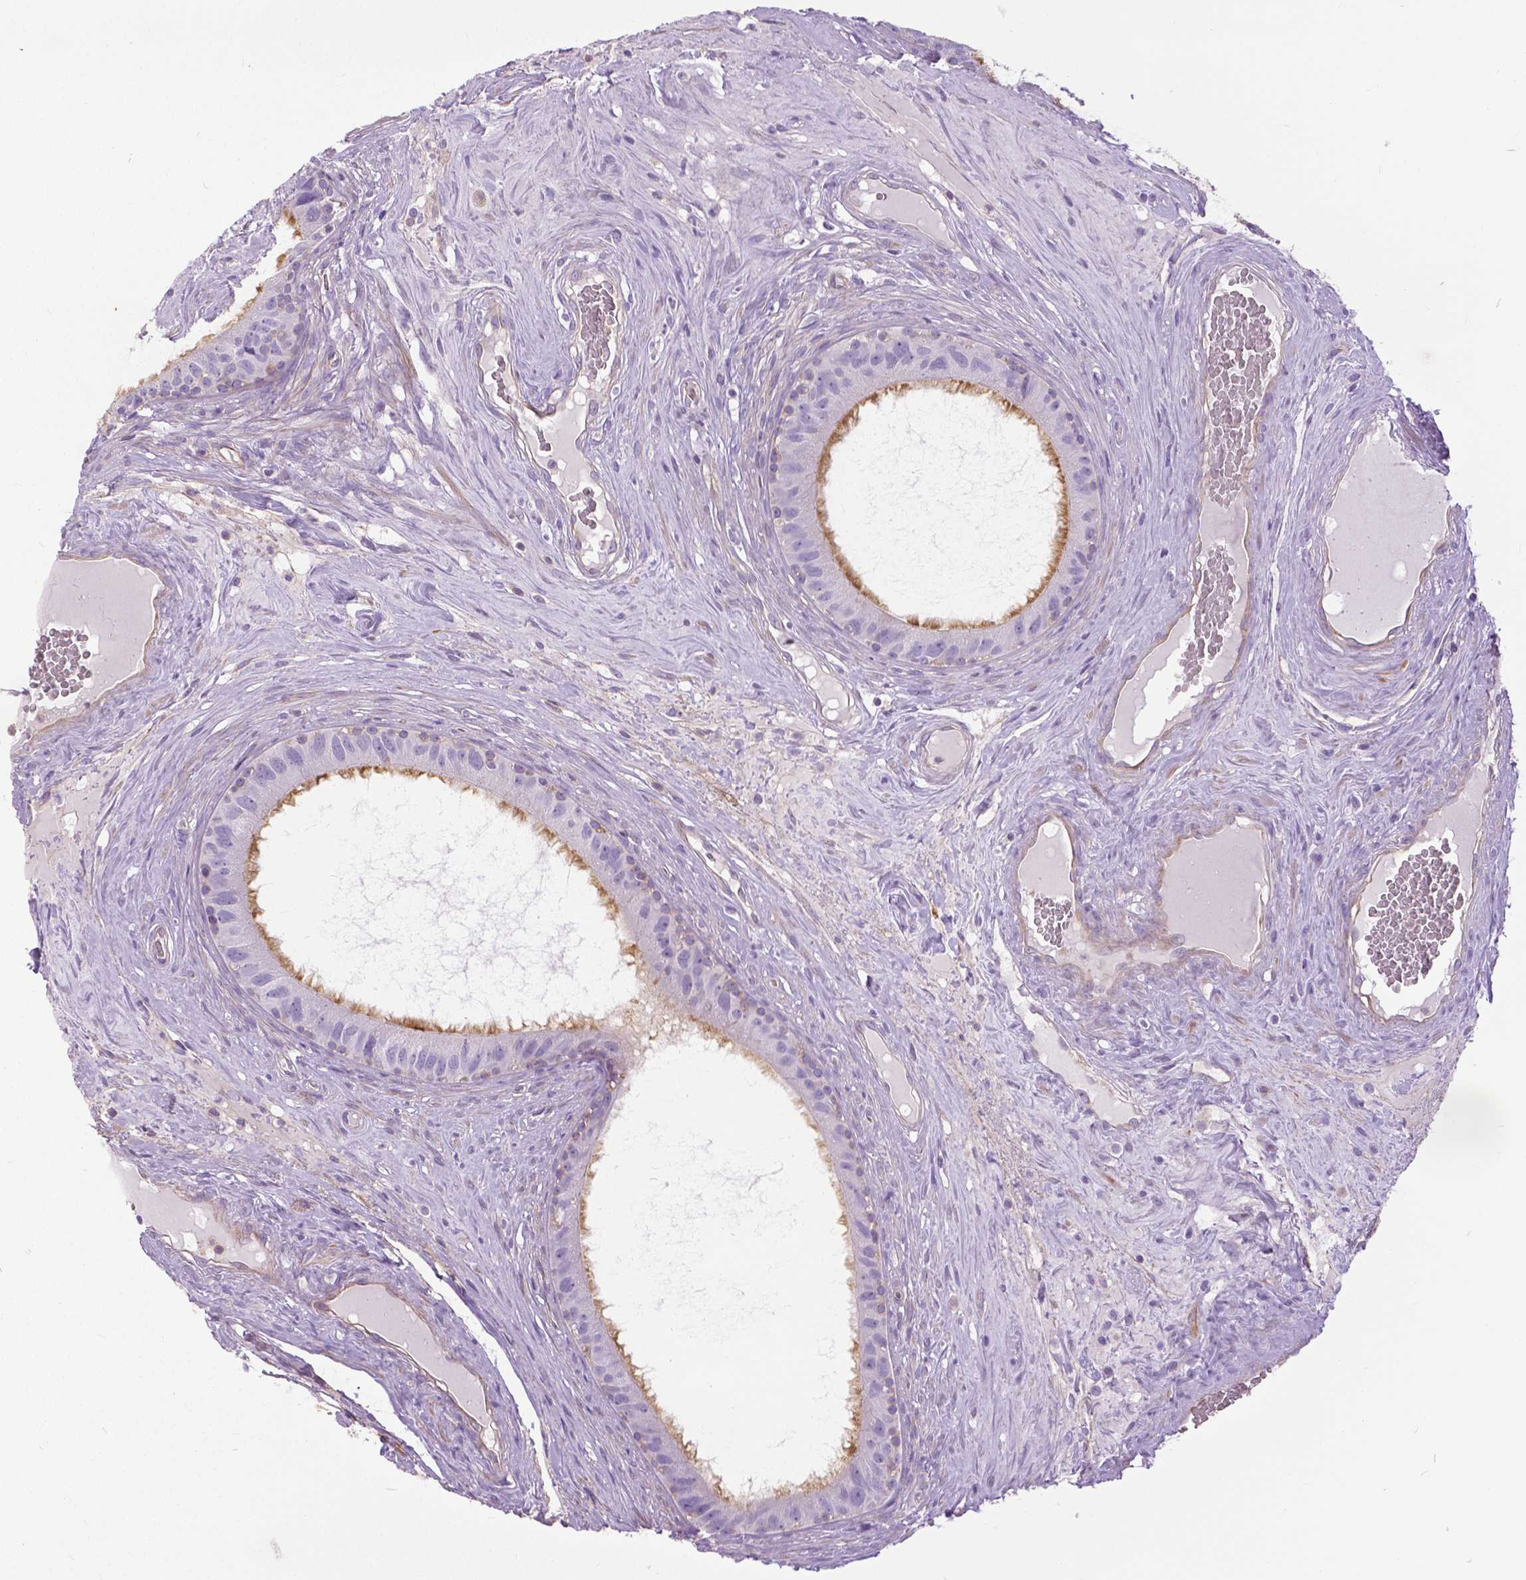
{"staining": {"intensity": "weak", "quantity": "<25%", "location": "cytoplasmic/membranous"}, "tissue": "epididymis", "cell_type": "Glandular cells", "image_type": "normal", "snomed": [{"axis": "morphology", "description": "Normal tissue, NOS"}, {"axis": "topography", "description": "Epididymis"}], "caption": "The micrograph demonstrates no staining of glandular cells in benign epididymis. The staining is performed using DAB brown chromogen with nuclei counter-stained in using hematoxylin.", "gene": "ANXA13", "patient": {"sex": "male", "age": 59}}